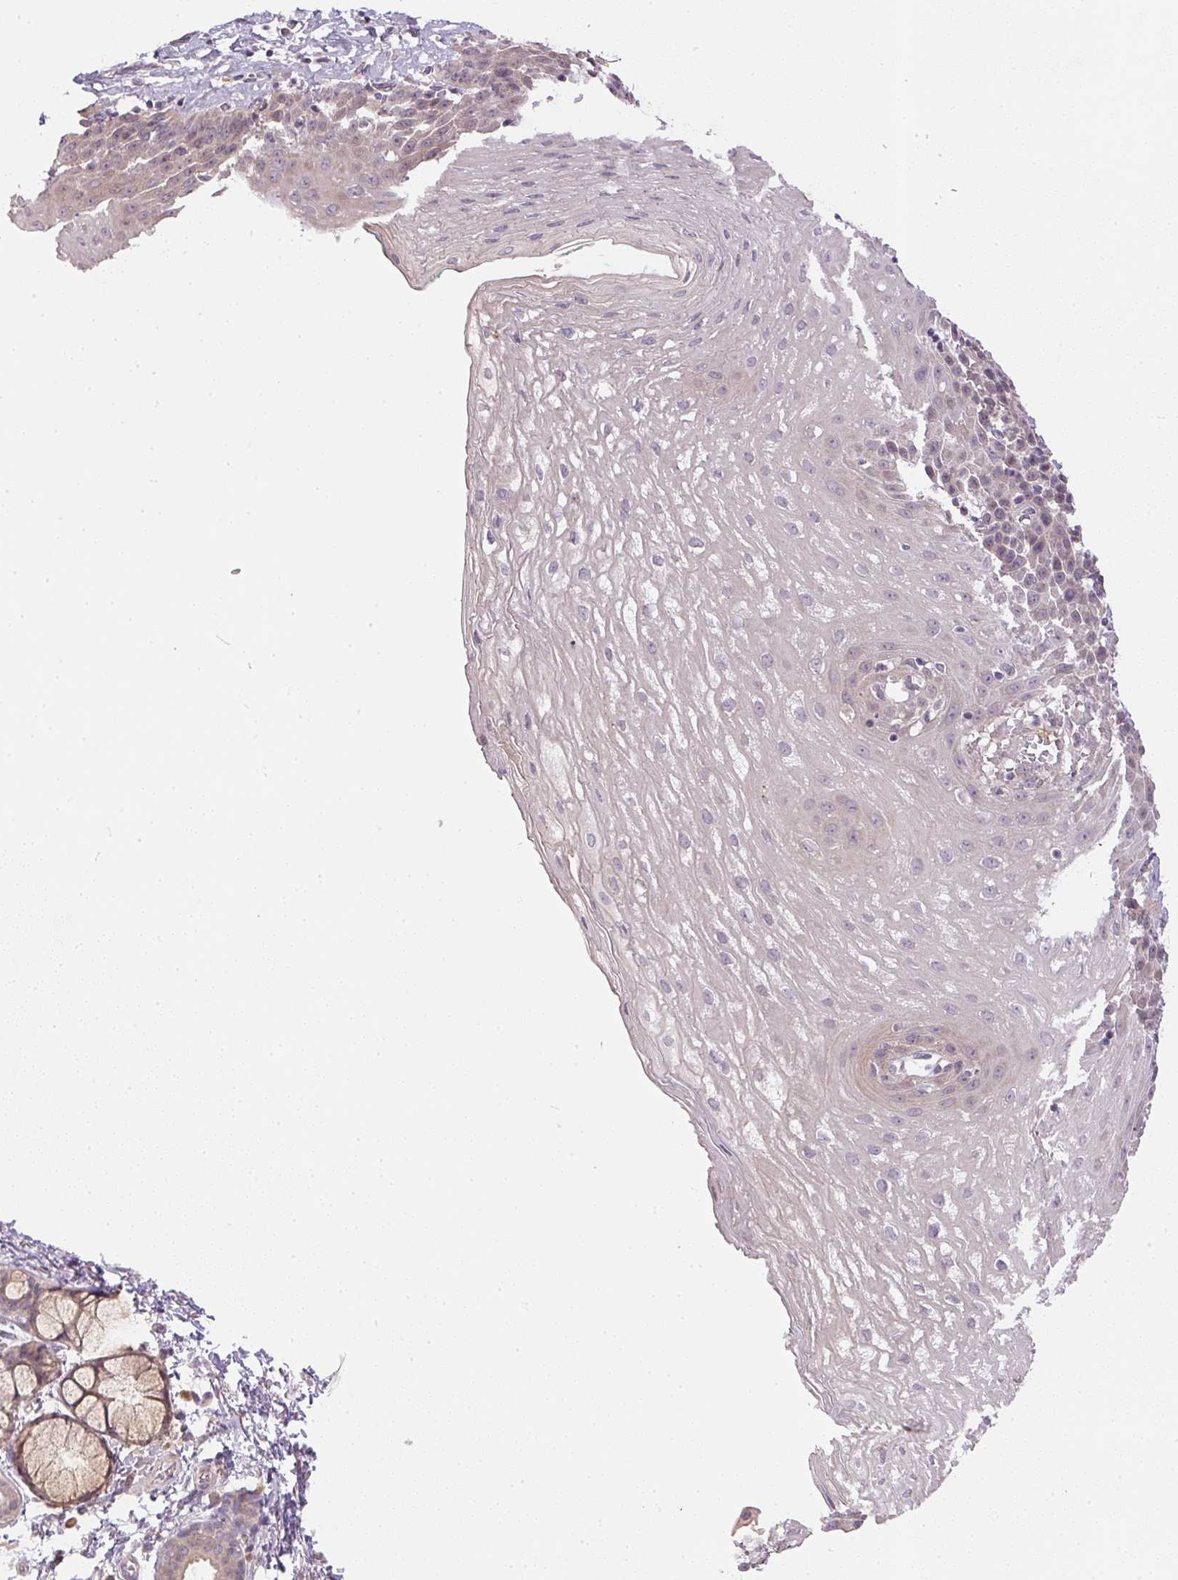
{"staining": {"intensity": "negative", "quantity": "none", "location": "none"}, "tissue": "esophagus", "cell_type": "Squamous epithelial cells", "image_type": "normal", "snomed": [{"axis": "morphology", "description": "Normal tissue, NOS"}, {"axis": "topography", "description": "Esophagus"}], "caption": "This is an immunohistochemistry (IHC) image of normal human esophagus. There is no staining in squamous epithelial cells.", "gene": "TTC23L", "patient": {"sex": "female", "age": 81}}